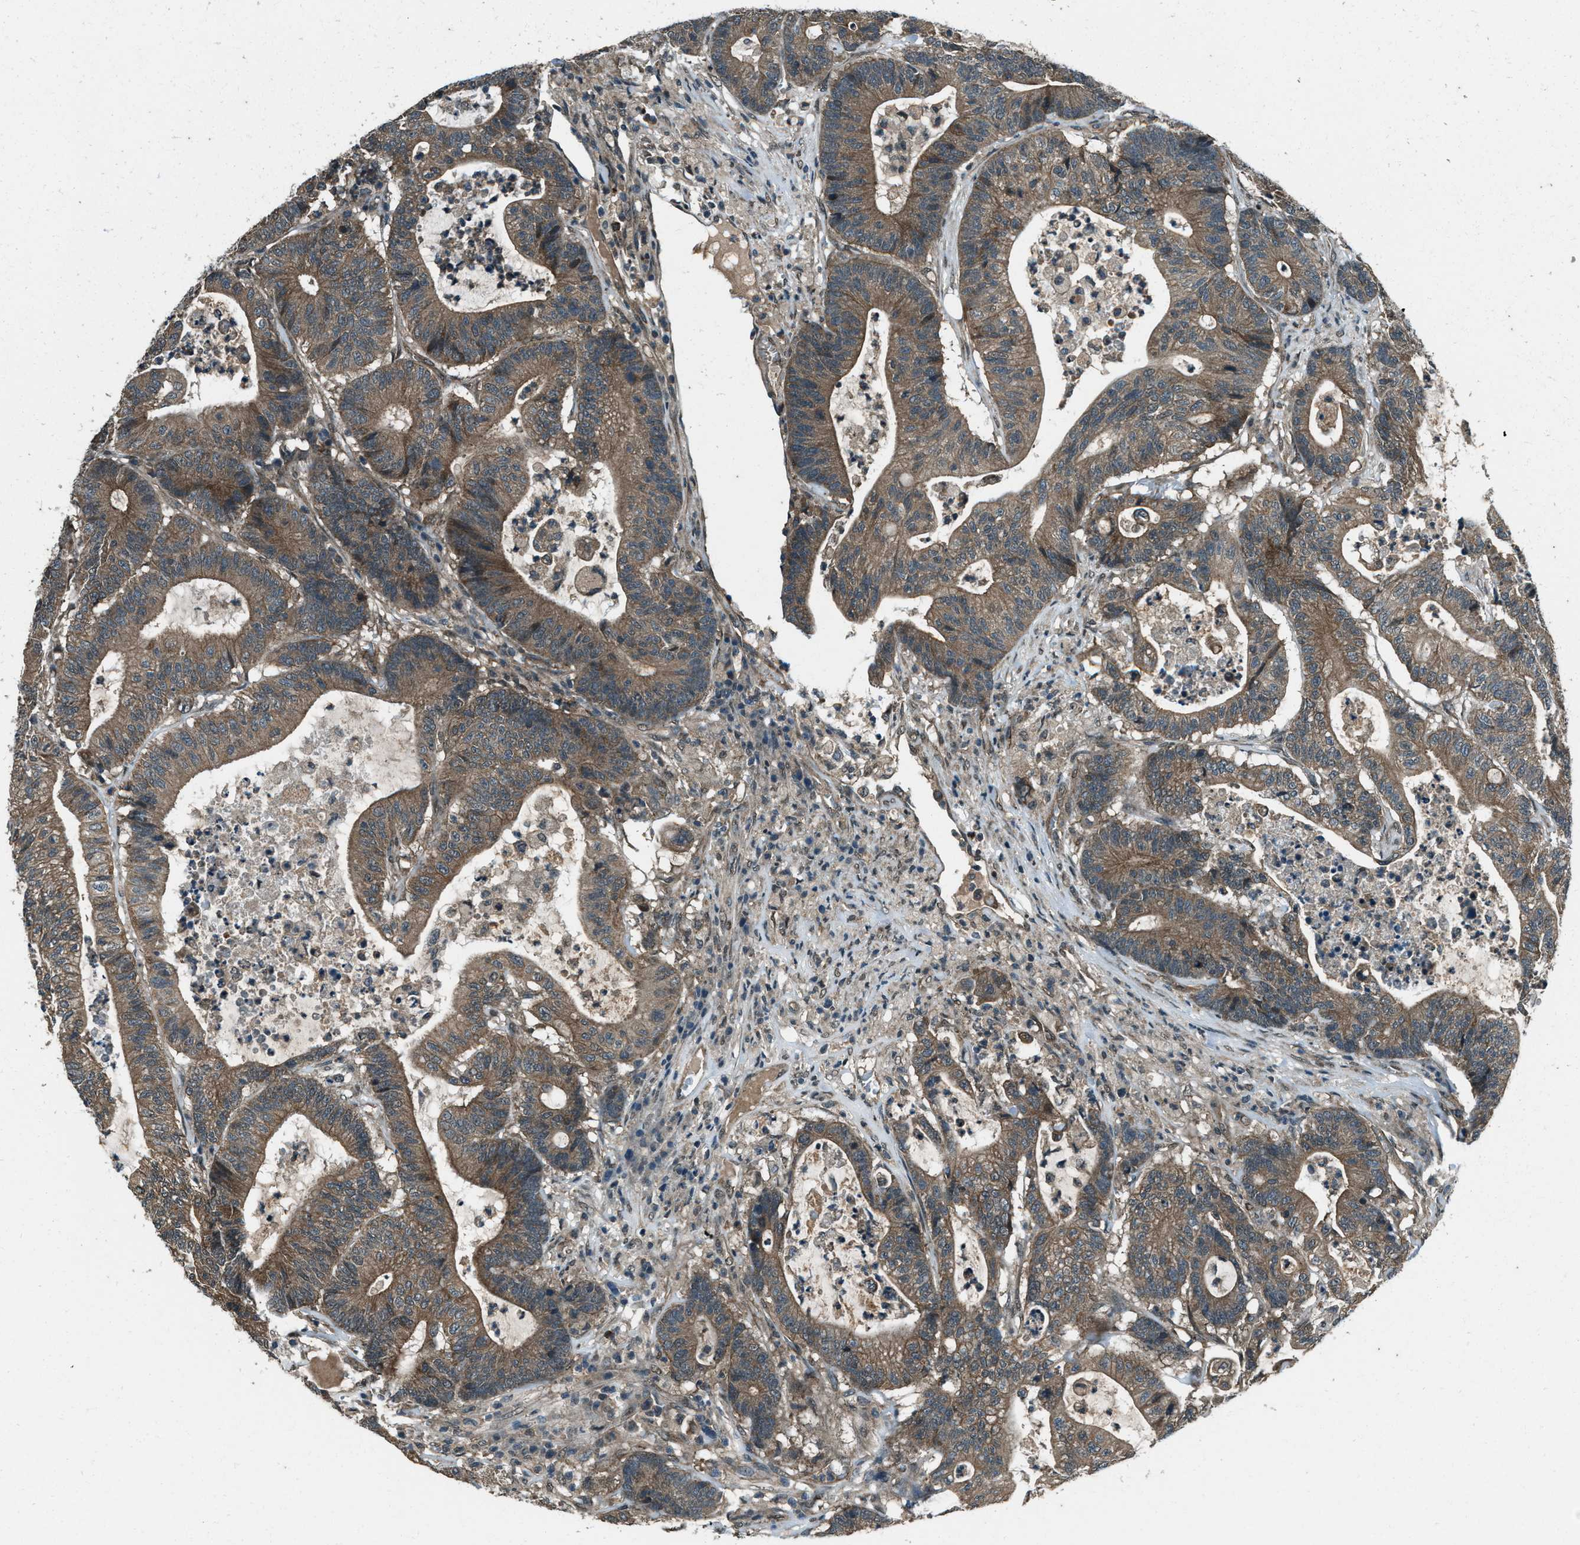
{"staining": {"intensity": "moderate", "quantity": ">75%", "location": "cytoplasmic/membranous"}, "tissue": "colorectal cancer", "cell_type": "Tumor cells", "image_type": "cancer", "snomed": [{"axis": "morphology", "description": "Adenocarcinoma, NOS"}, {"axis": "topography", "description": "Colon"}], "caption": "Colorectal adenocarcinoma stained with DAB (3,3'-diaminobenzidine) immunohistochemistry exhibits medium levels of moderate cytoplasmic/membranous staining in about >75% of tumor cells. (DAB IHC, brown staining for protein, blue staining for nuclei).", "gene": "SVIL", "patient": {"sex": "female", "age": 84}}